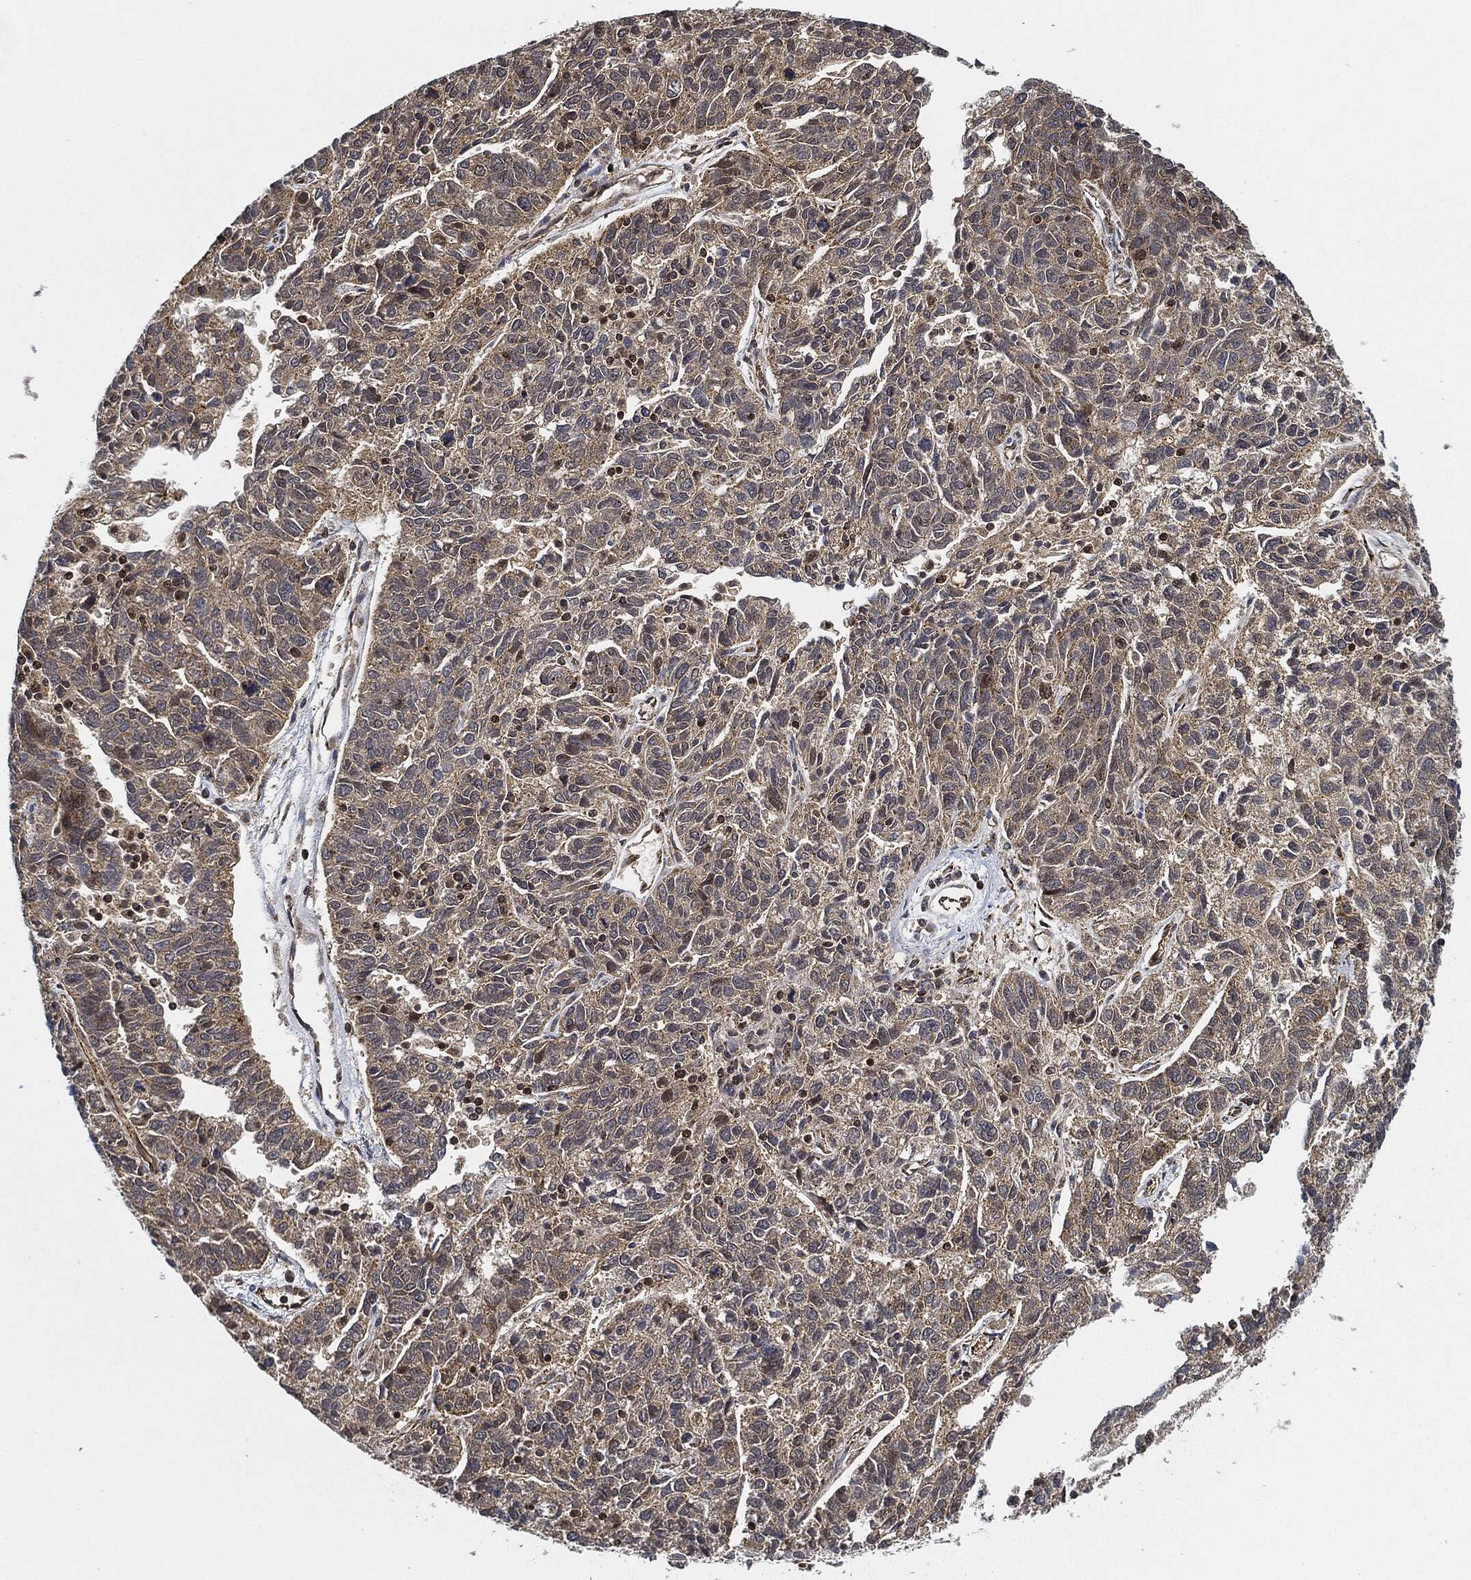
{"staining": {"intensity": "weak", "quantity": "25%-75%", "location": "cytoplasmic/membranous"}, "tissue": "ovarian cancer", "cell_type": "Tumor cells", "image_type": "cancer", "snomed": [{"axis": "morphology", "description": "Cystadenocarcinoma, serous, NOS"}, {"axis": "topography", "description": "Ovary"}], "caption": "Immunohistochemical staining of ovarian cancer (serous cystadenocarcinoma) reveals low levels of weak cytoplasmic/membranous staining in approximately 25%-75% of tumor cells. (DAB IHC with brightfield microscopy, high magnification).", "gene": "MAP3K3", "patient": {"sex": "female", "age": 71}}